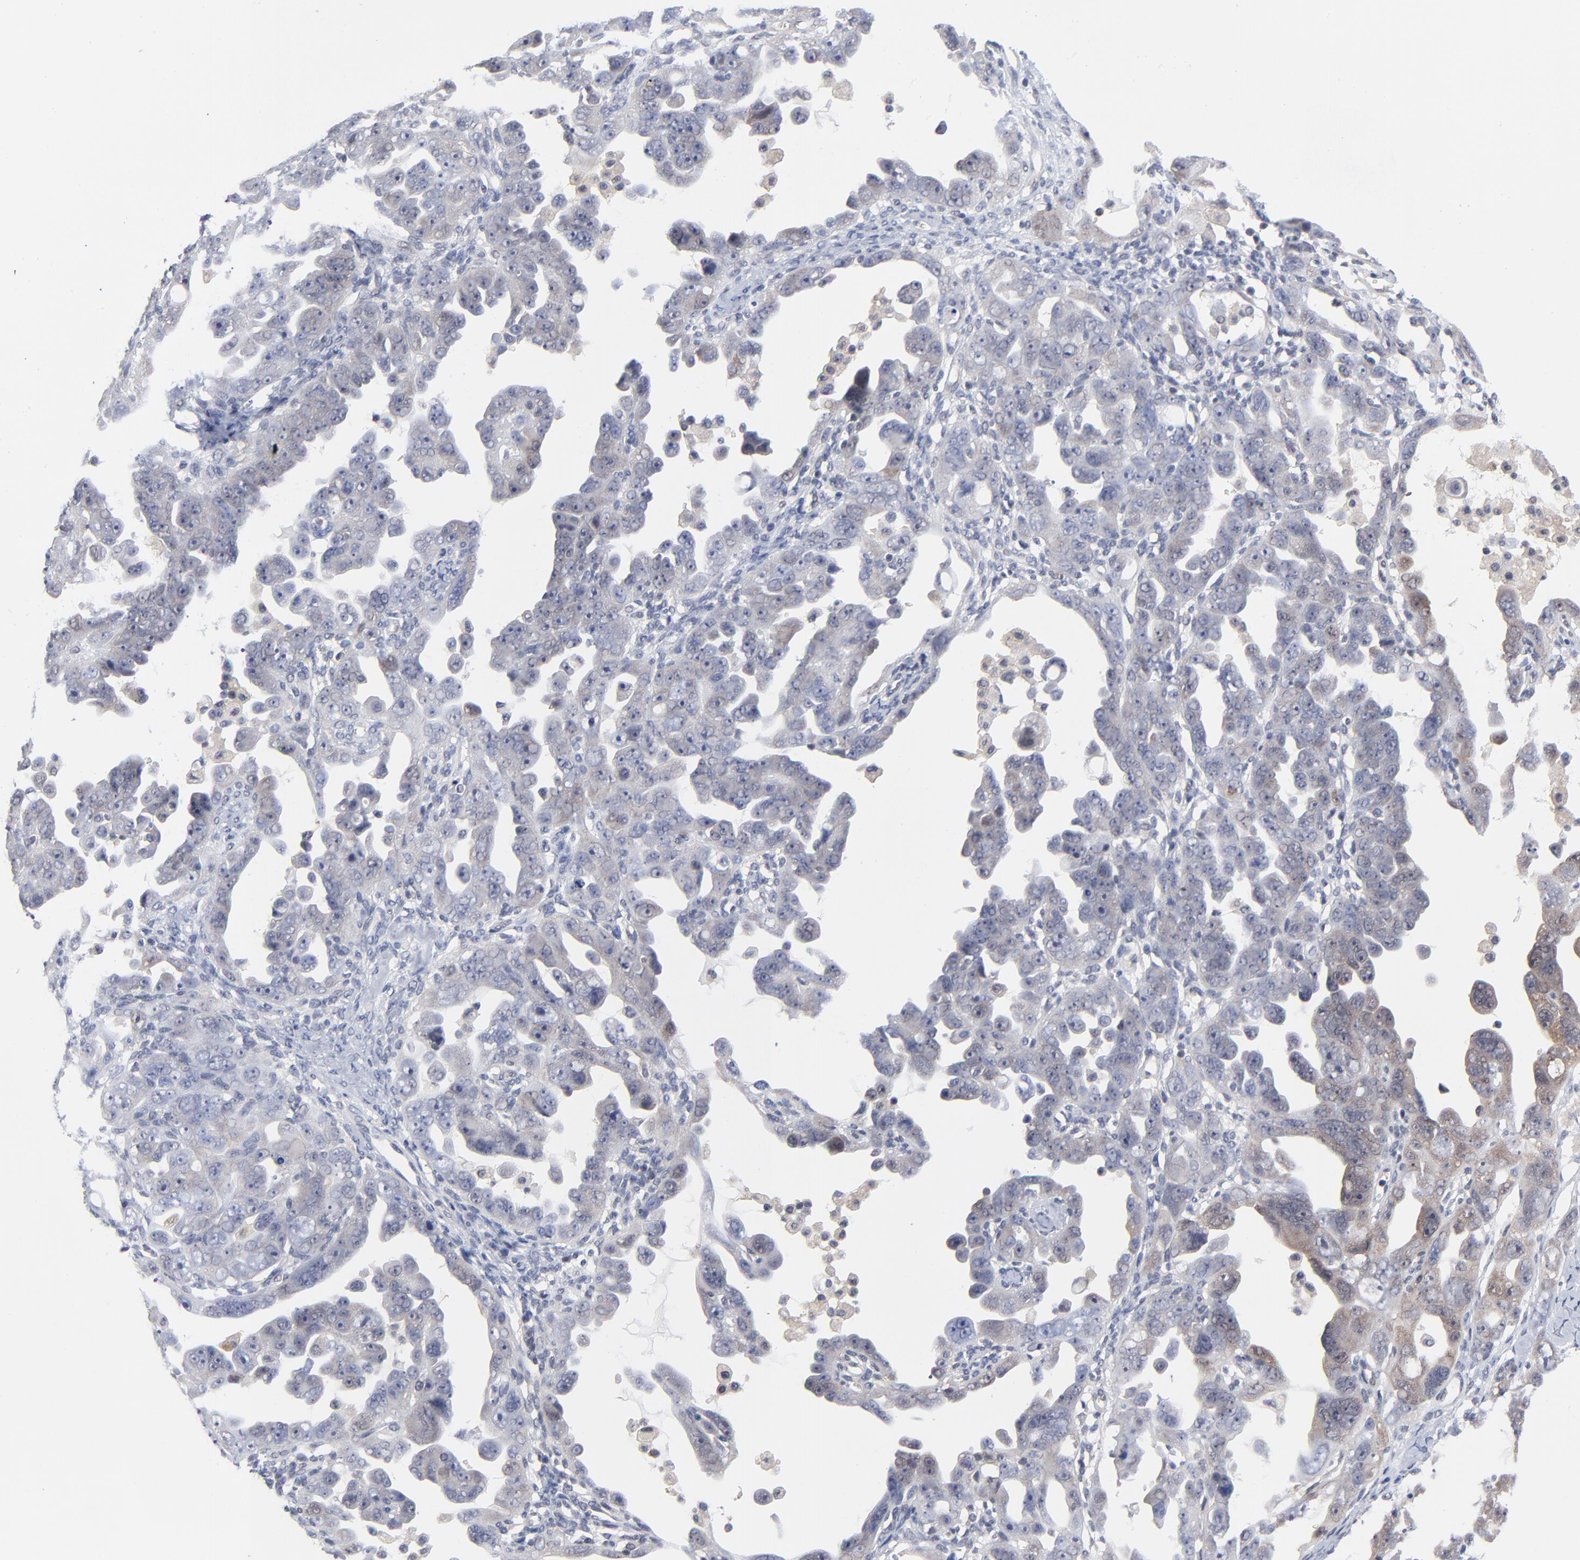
{"staining": {"intensity": "weak", "quantity": "<25%", "location": "cytoplasmic/membranous"}, "tissue": "ovarian cancer", "cell_type": "Tumor cells", "image_type": "cancer", "snomed": [{"axis": "morphology", "description": "Cystadenocarcinoma, serous, NOS"}, {"axis": "topography", "description": "Ovary"}], "caption": "Tumor cells show no significant positivity in serous cystadenocarcinoma (ovarian).", "gene": "RPS6KB1", "patient": {"sex": "female", "age": 66}}